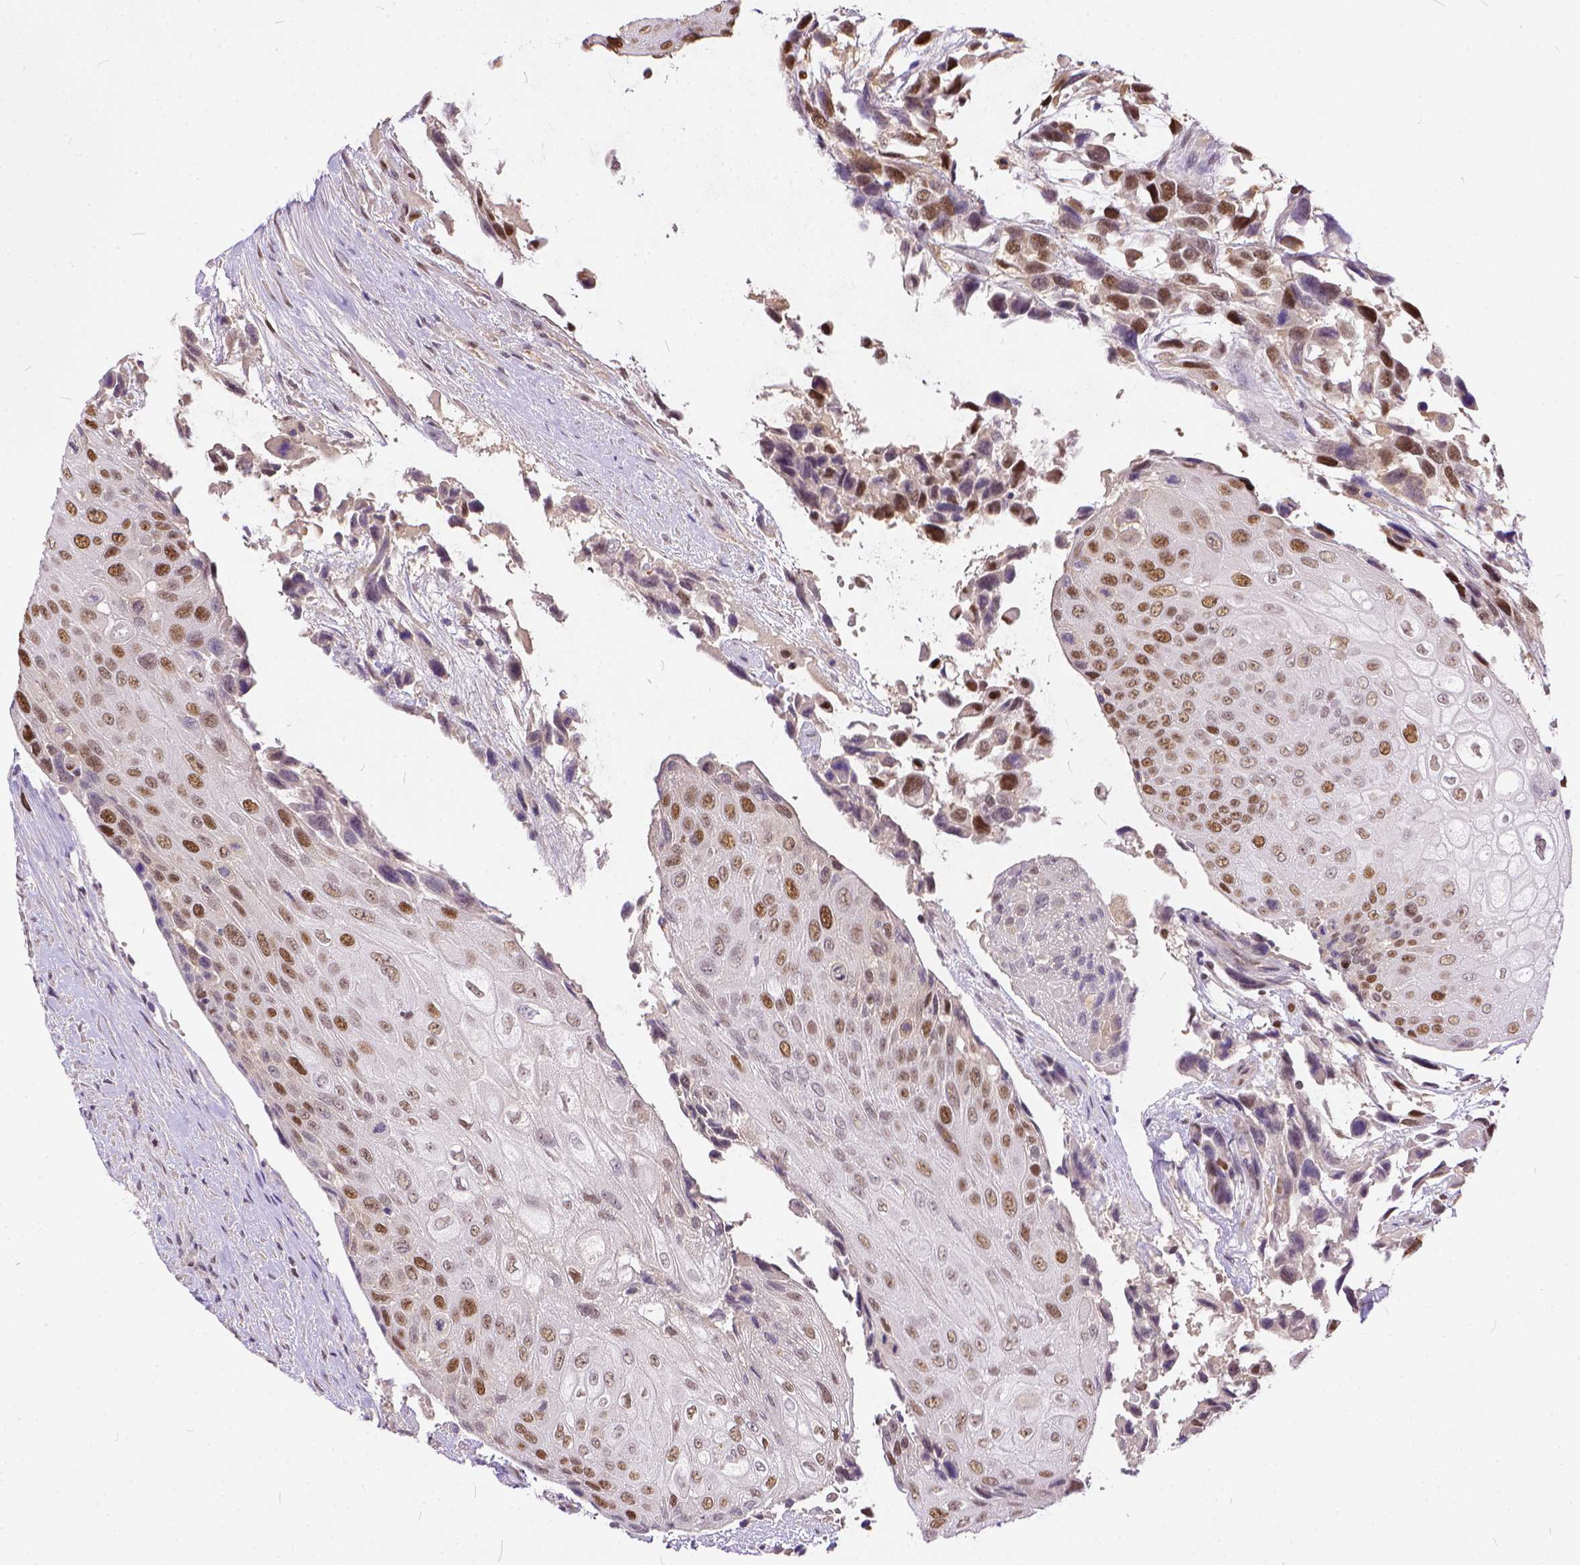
{"staining": {"intensity": "moderate", "quantity": ">75%", "location": "nuclear"}, "tissue": "urothelial cancer", "cell_type": "Tumor cells", "image_type": "cancer", "snomed": [{"axis": "morphology", "description": "Urothelial carcinoma, High grade"}, {"axis": "topography", "description": "Urinary bladder"}], "caption": "Urothelial carcinoma (high-grade) stained with a brown dye displays moderate nuclear positive positivity in about >75% of tumor cells.", "gene": "ERCC1", "patient": {"sex": "female", "age": 70}}